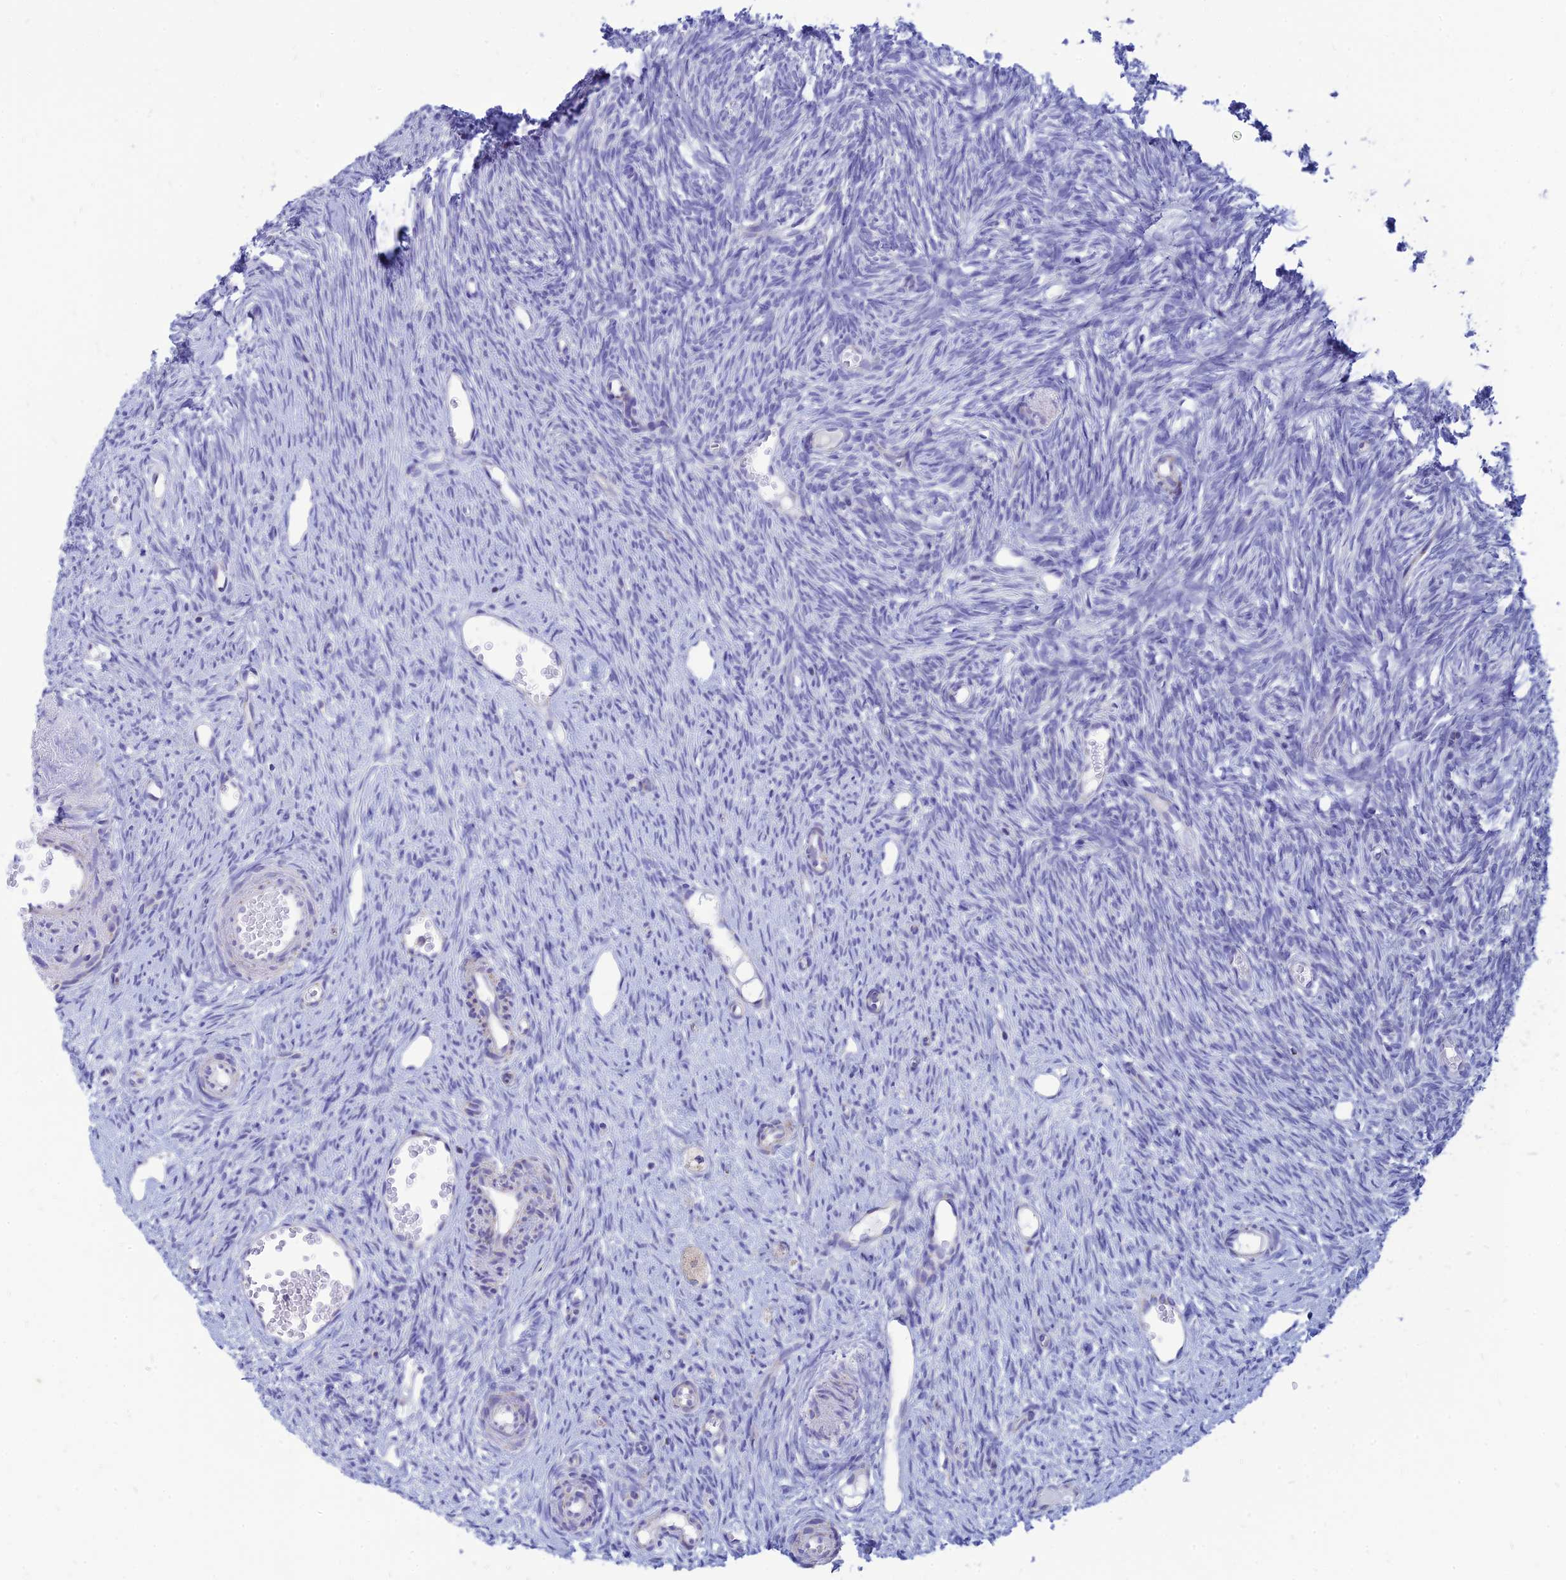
{"staining": {"intensity": "negative", "quantity": "none", "location": "none"}, "tissue": "ovary", "cell_type": "Ovarian stroma cells", "image_type": "normal", "snomed": [{"axis": "morphology", "description": "Normal tissue, NOS"}, {"axis": "topography", "description": "Ovary"}], "caption": "DAB immunohistochemical staining of normal ovary displays no significant staining in ovarian stroma cells.", "gene": "PACC1", "patient": {"sex": "female", "age": 51}}